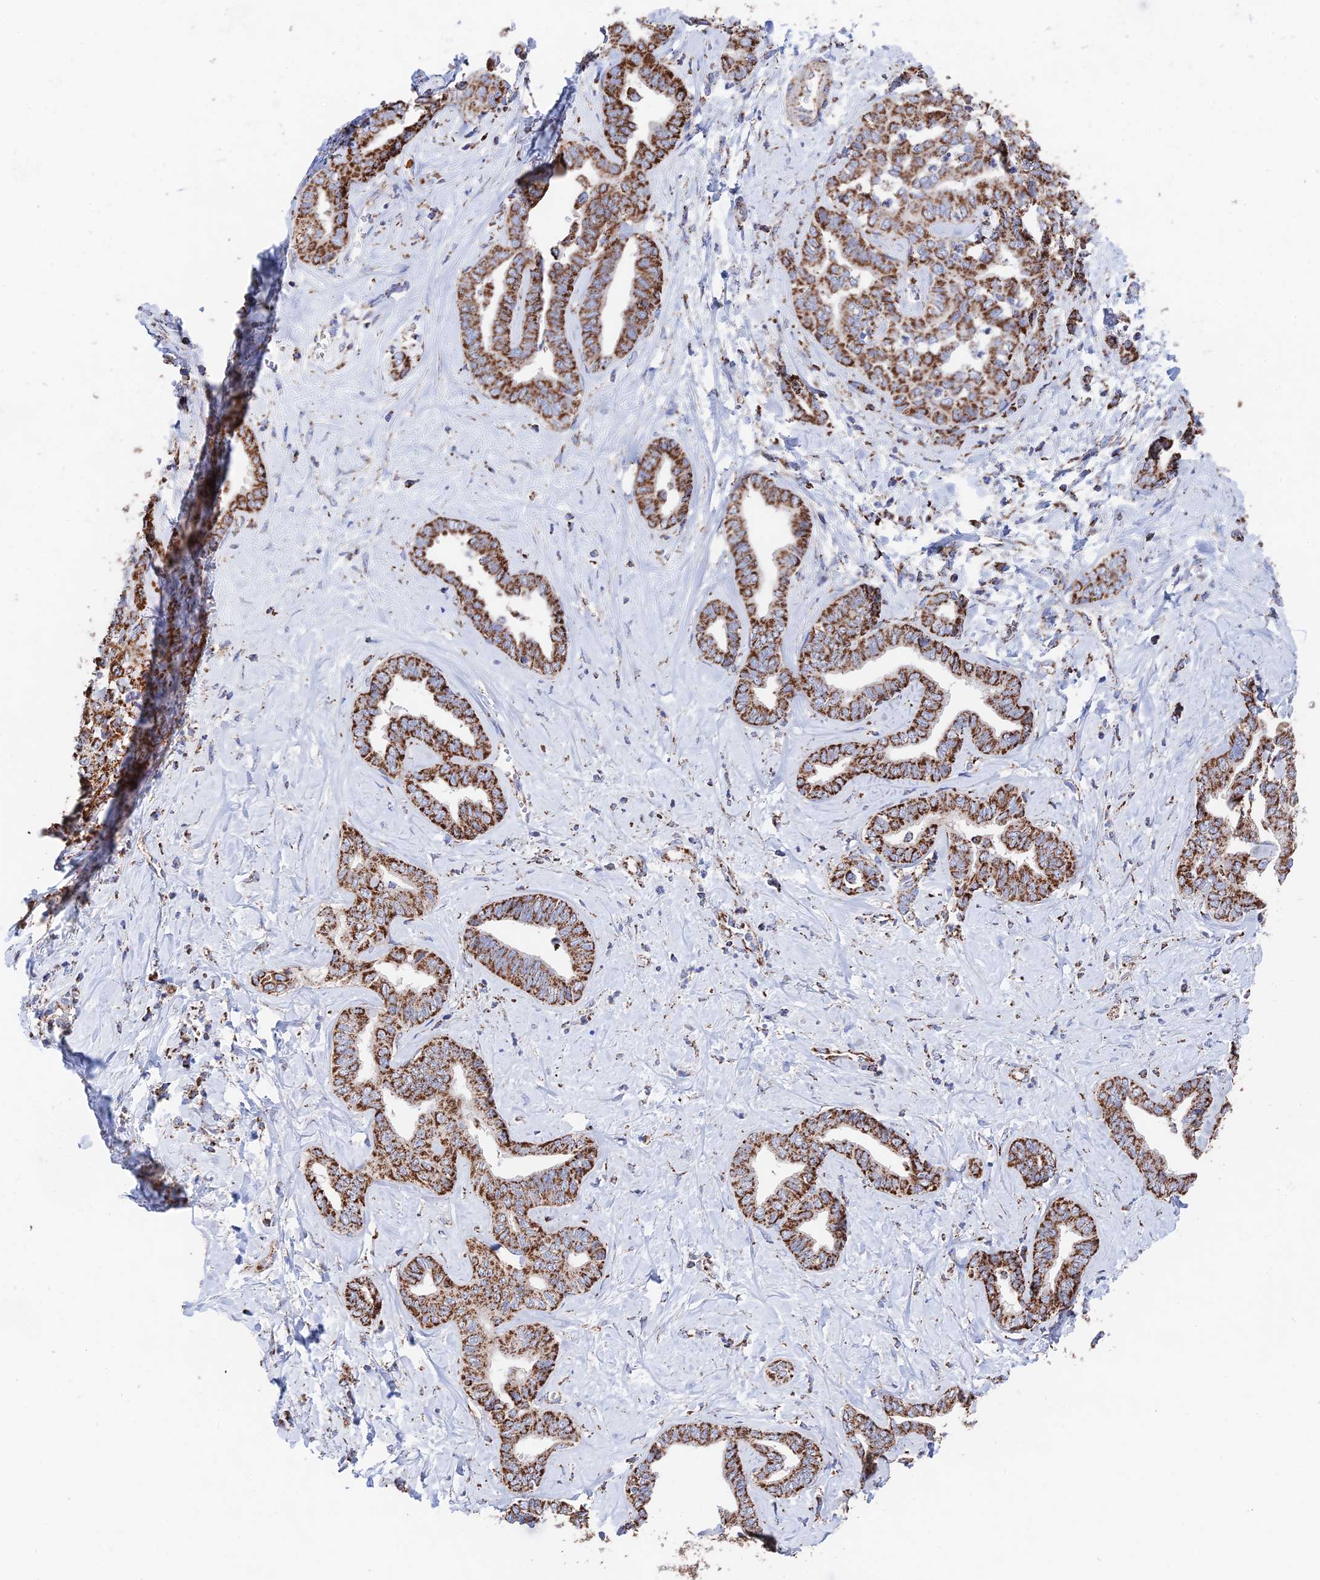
{"staining": {"intensity": "strong", "quantity": ">75%", "location": "cytoplasmic/membranous"}, "tissue": "liver cancer", "cell_type": "Tumor cells", "image_type": "cancer", "snomed": [{"axis": "morphology", "description": "Cholangiocarcinoma"}, {"axis": "topography", "description": "Liver"}], "caption": "Immunohistochemistry (IHC) (DAB (3,3'-diaminobenzidine)) staining of human liver cancer demonstrates strong cytoplasmic/membranous protein staining in approximately >75% of tumor cells. The protein of interest is shown in brown color, while the nuclei are stained blue.", "gene": "HAUS8", "patient": {"sex": "female", "age": 77}}